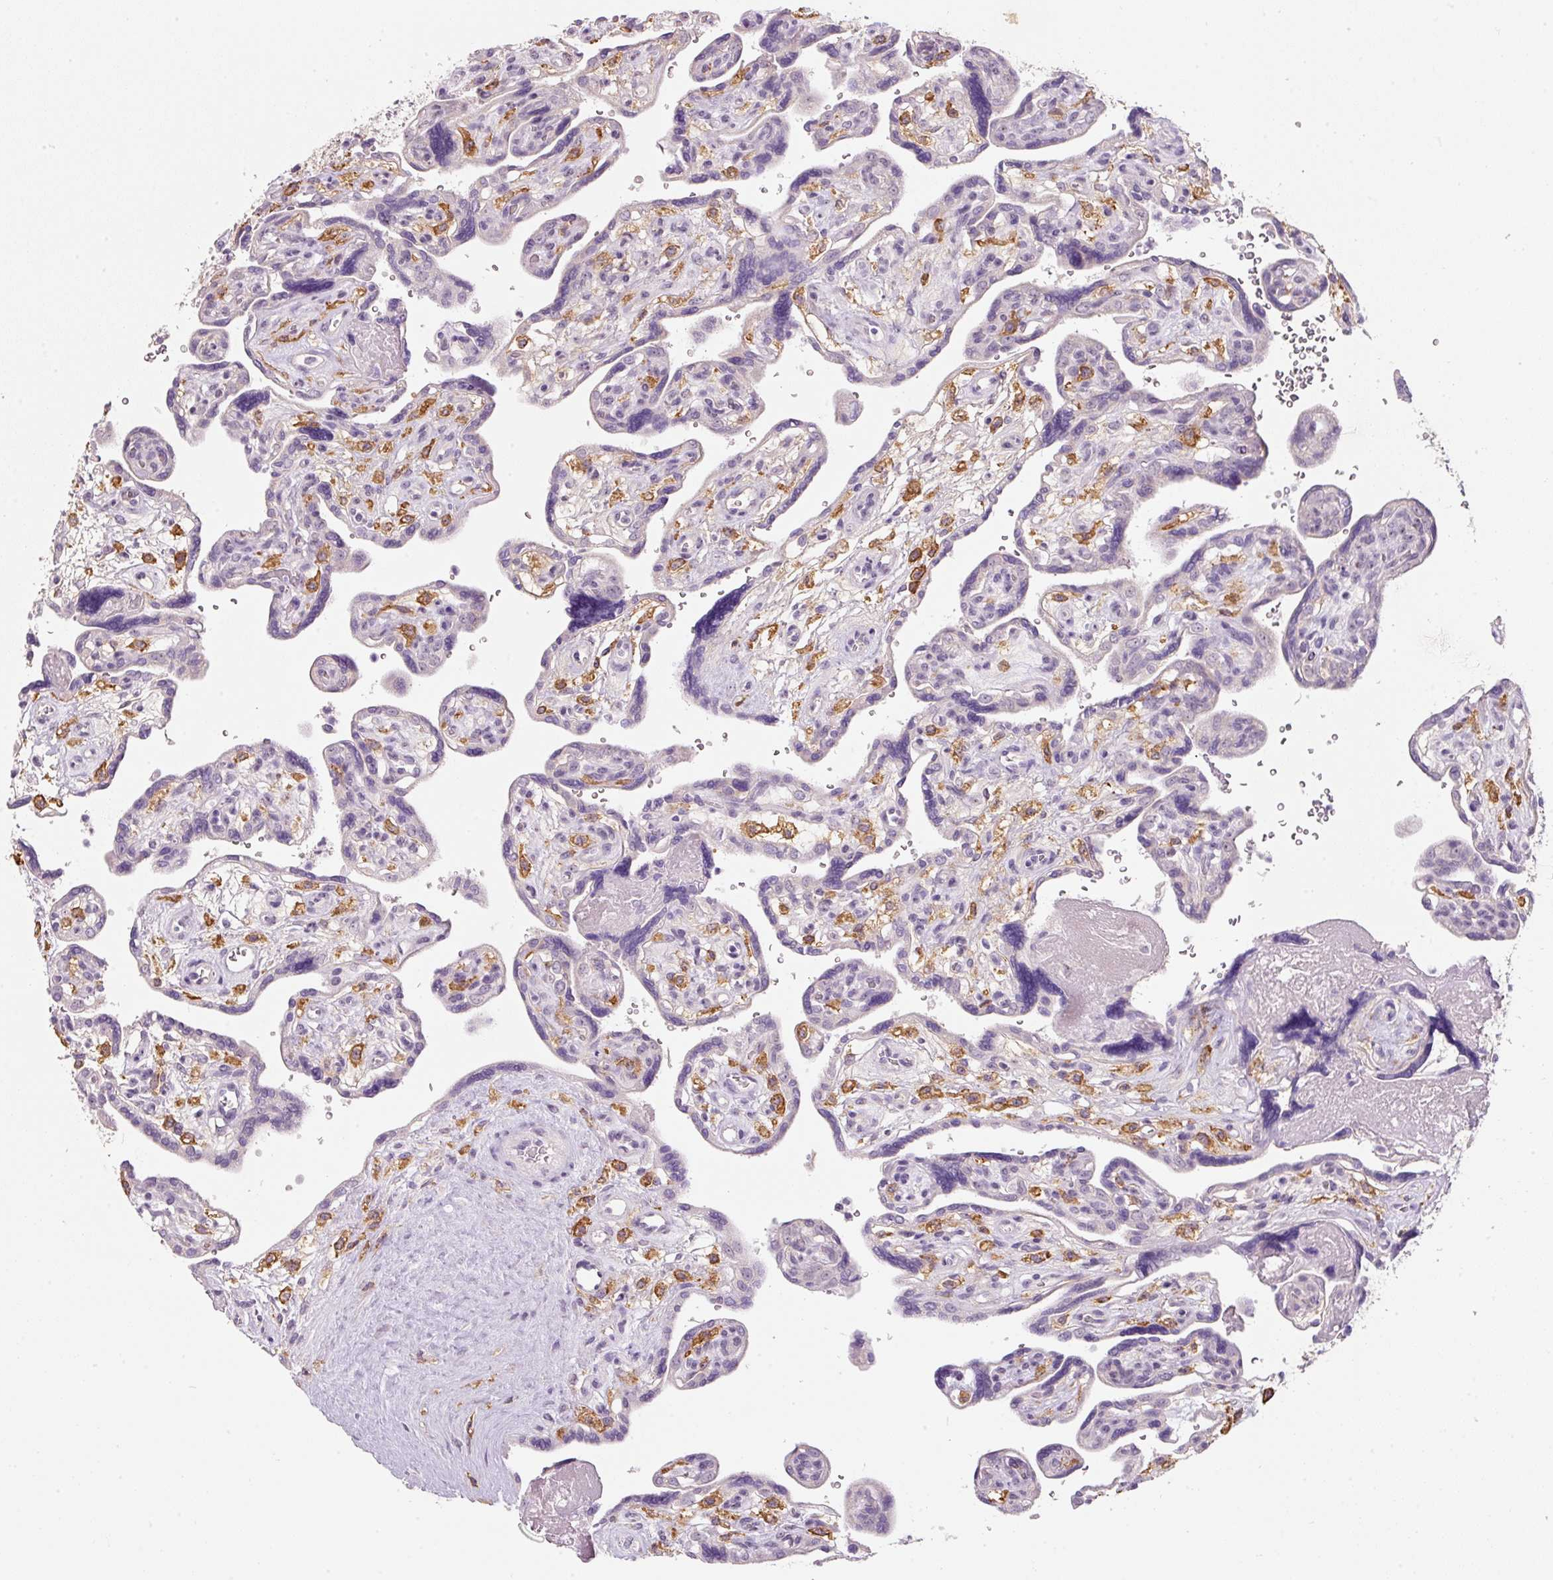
{"staining": {"intensity": "negative", "quantity": "none", "location": "none"}, "tissue": "placenta", "cell_type": "Decidual cells", "image_type": "normal", "snomed": [{"axis": "morphology", "description": "Normal tissue, NOS"}, {"axis": "topography", "description": "Placenta"}], "caption": "Protein analysis of benign placenta demonstrates no significant expression in decidual cells.", "gene": "TMEM37", "patient": {"sex": "female", "age": 39}}